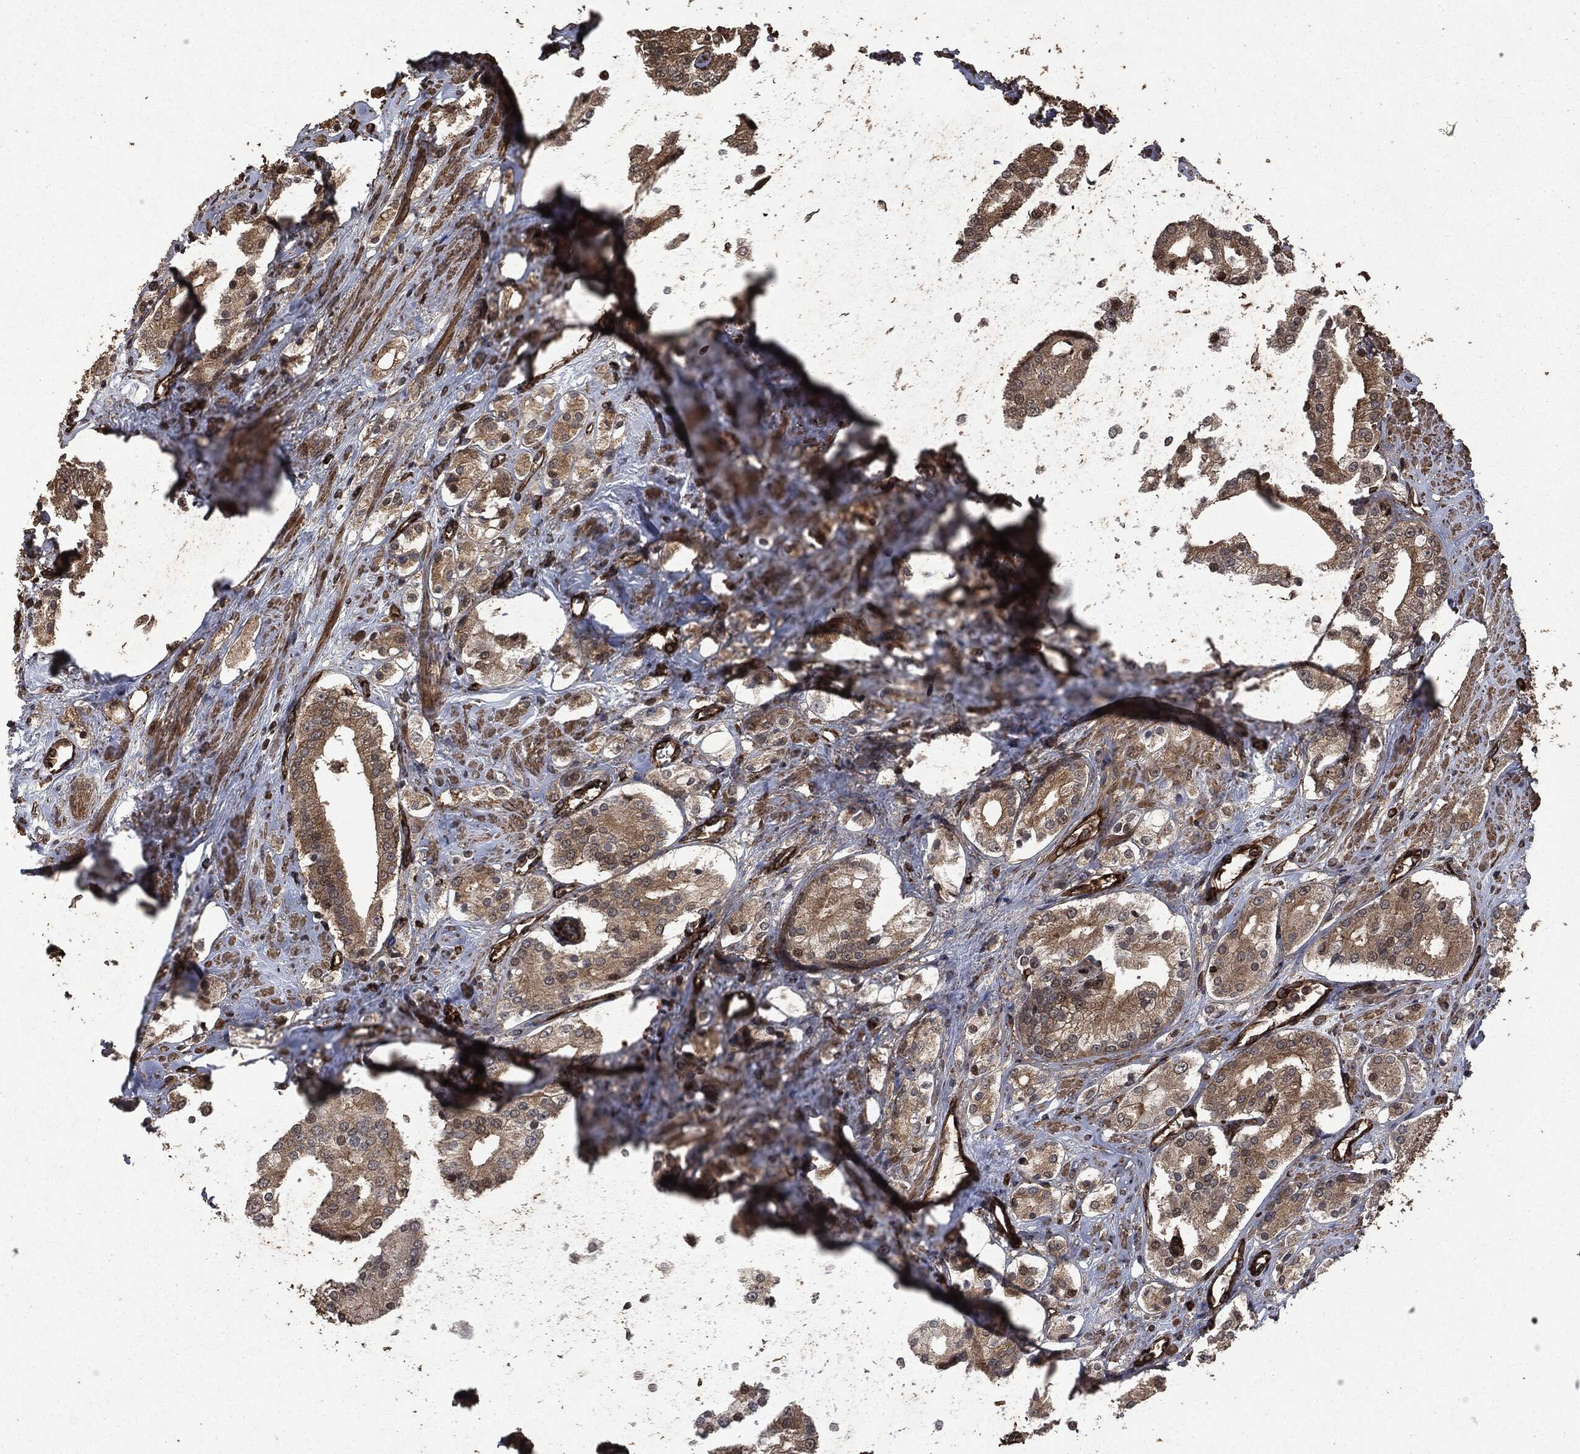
{"staining": {"intensity": "moderate", "quantity": "25%-75%", "location": "cytoplasmic/membranous"}, "tissue": "prostate cancer", "cell_type": "Tumor cells", "image_type": "cancer", "snomed": [{"axis": "morphology", "description": "Adenocarcinoma, NOS"}, {"axis": "topography", "description": "Prostate and seminal vesicle, NOS"}, {"axis": "topography", "description": "Prostate"}], "caption": "Prostate cancer tissue demonstrates moderate cytoplasmic/membranous staining in about 25%-75% of tumor cells", "gene": "HRAS", "patient": {"sex": "male", "age": 67}}